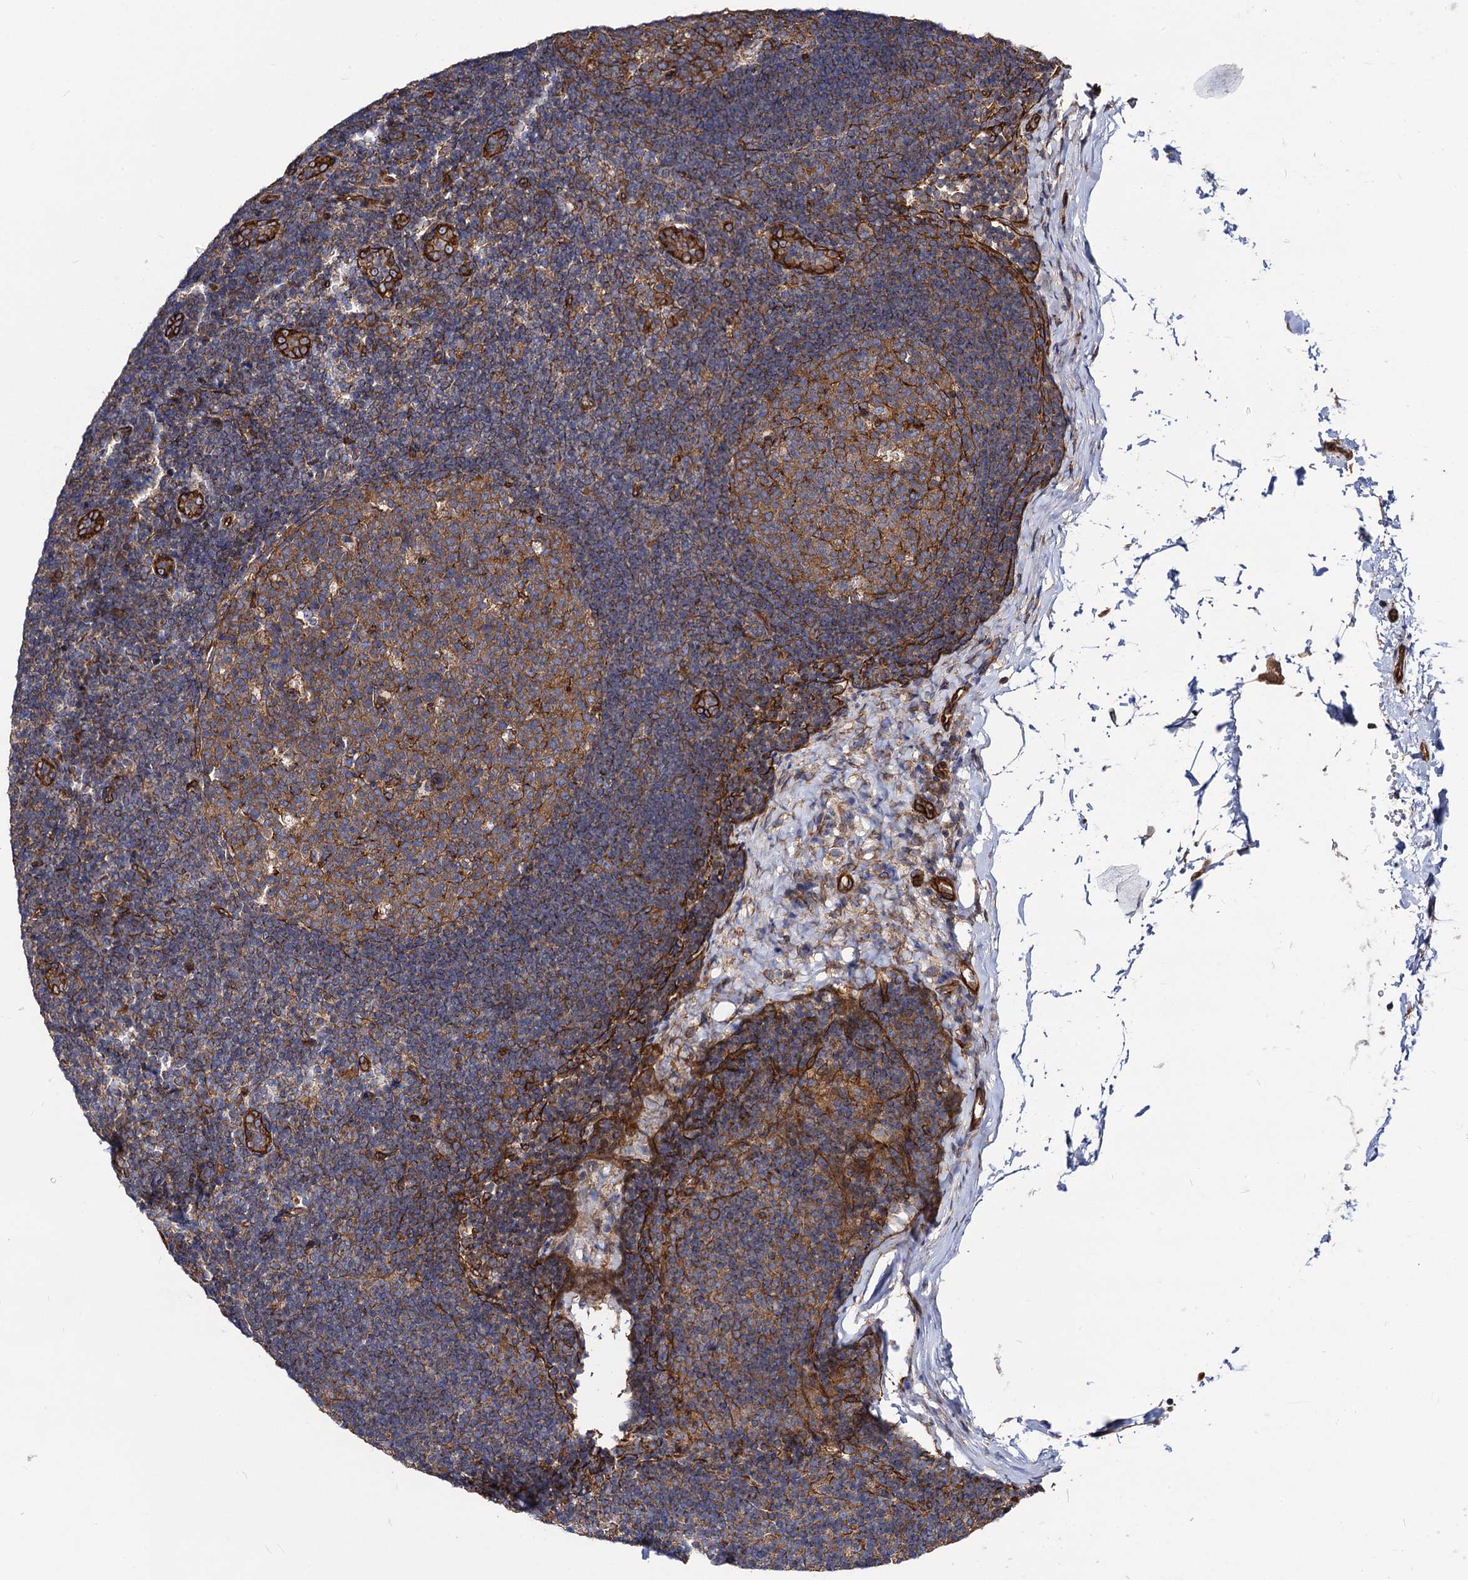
{"staining": {"intensity": "moderate", "quantity": ">75%", "location": "cytoplasmic/membranous"}, "tissue": "lymph node", "cell_type": "Germinal center cells", "image_type": "normal", "snomed": [{"axis": "morphology", "description": "Normal tissue, NOS"}, {"axis": "topography", "description": "Lymph node"}], "caption": "Immunohistochemistry (IHC) image of benign lymph node stained for a protein (brown), which shows medium levels of moderate cytoplasmic/membranous expression in approximately >75% of germinal center cells.", "gene": "CIP2A", "patient": {"sex": "female", "age": 22}}